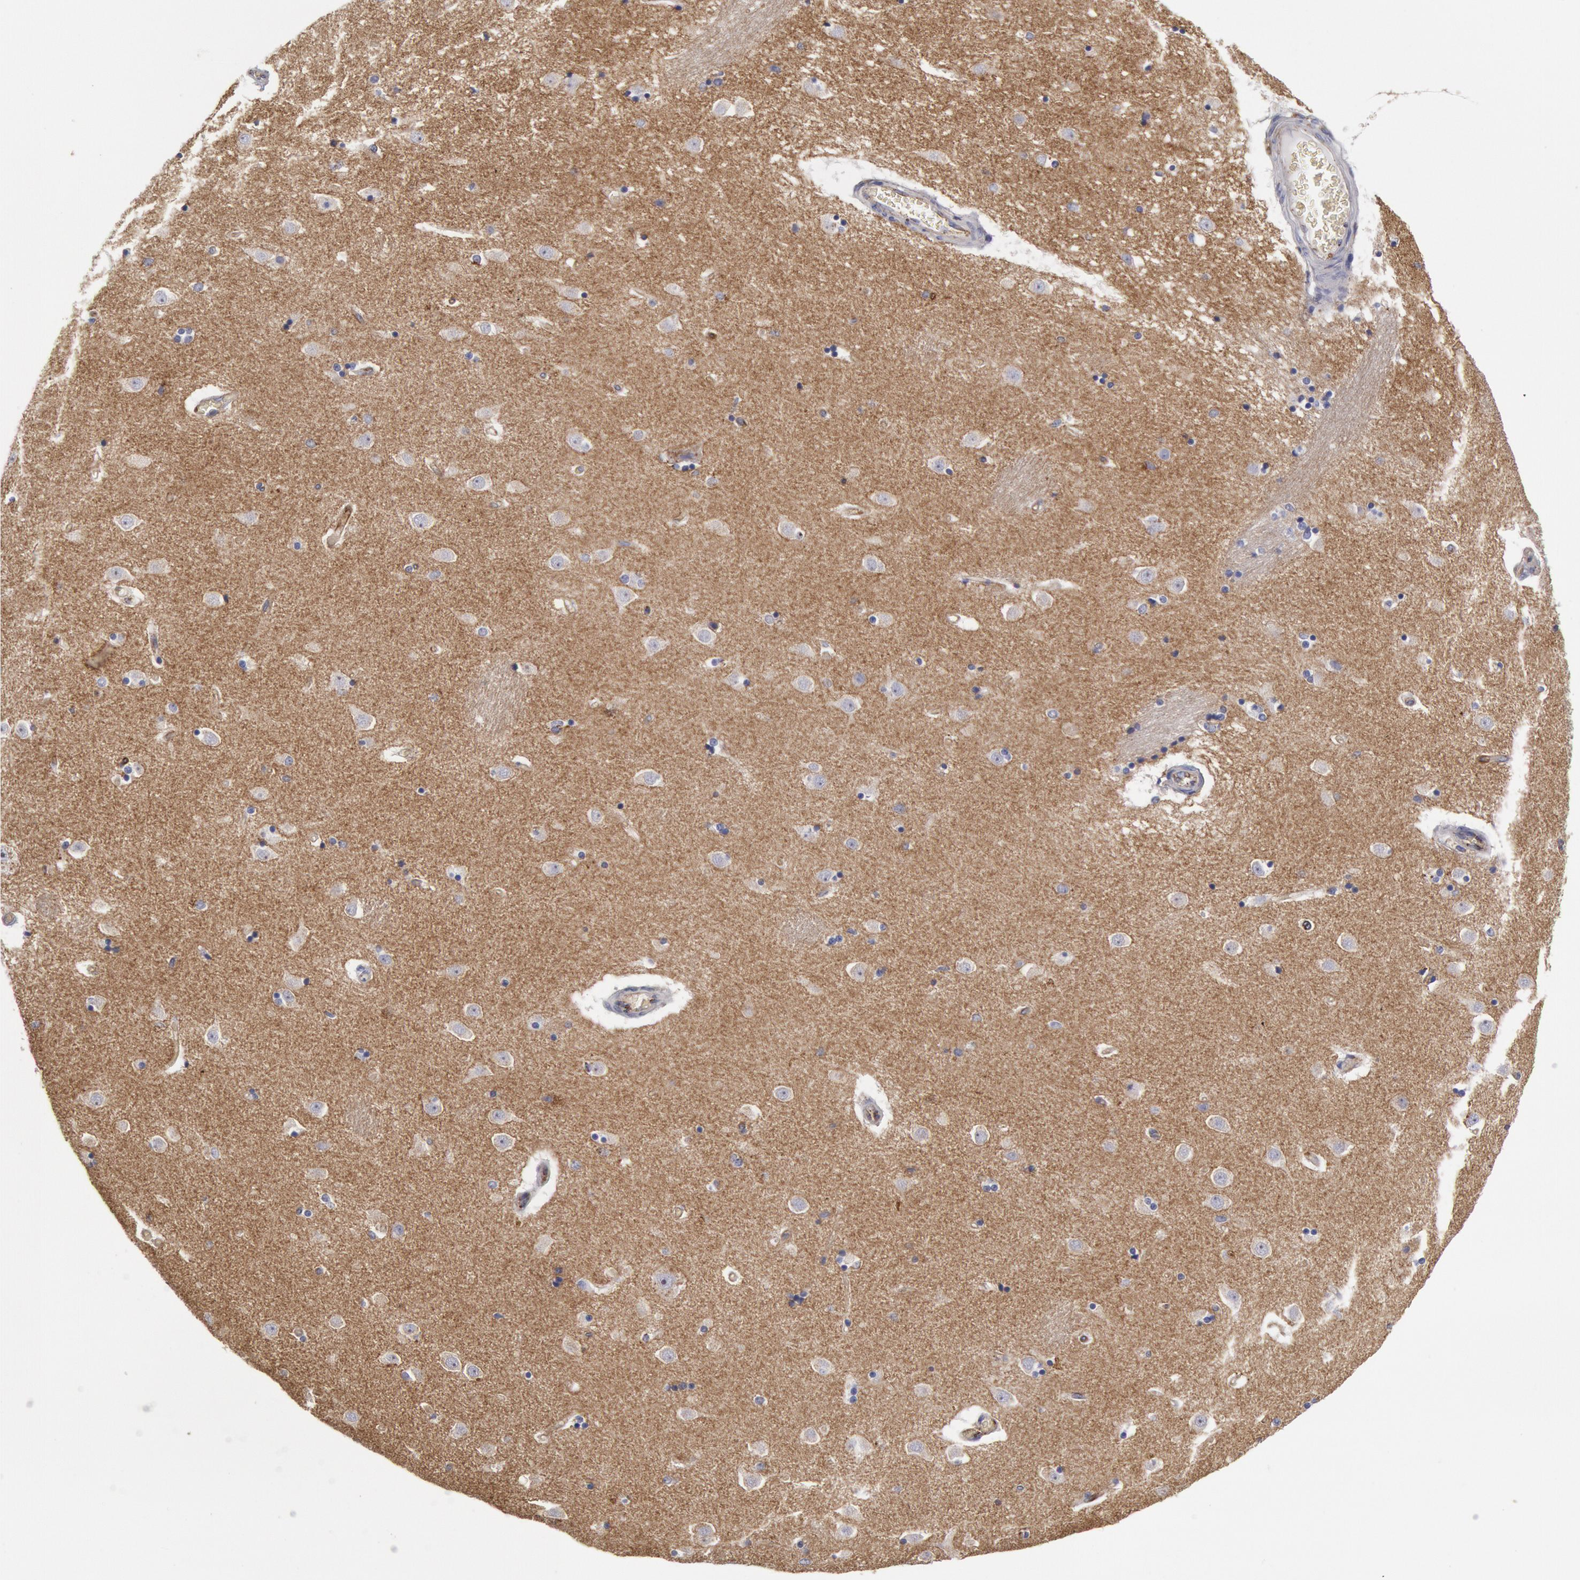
{"staining": {"intensity": "negative", "quantity": "none", "location": "none"}, "tissue": "caudate", "cell_type": "Glial cells", "image_type": "normal", "snomed": [{"axis": "morphology", "description": "Normal tissue, NOS"}, {"axis": "topography", "description": "Lateral ventricle wall"}], "caption": "This is an immunohistochemistry (IHC) photomicrograph of benign human caudate. There is no staining in glial cells.", "gene": "FLOT1", "patient": {"sex": "female", "age": 54}}